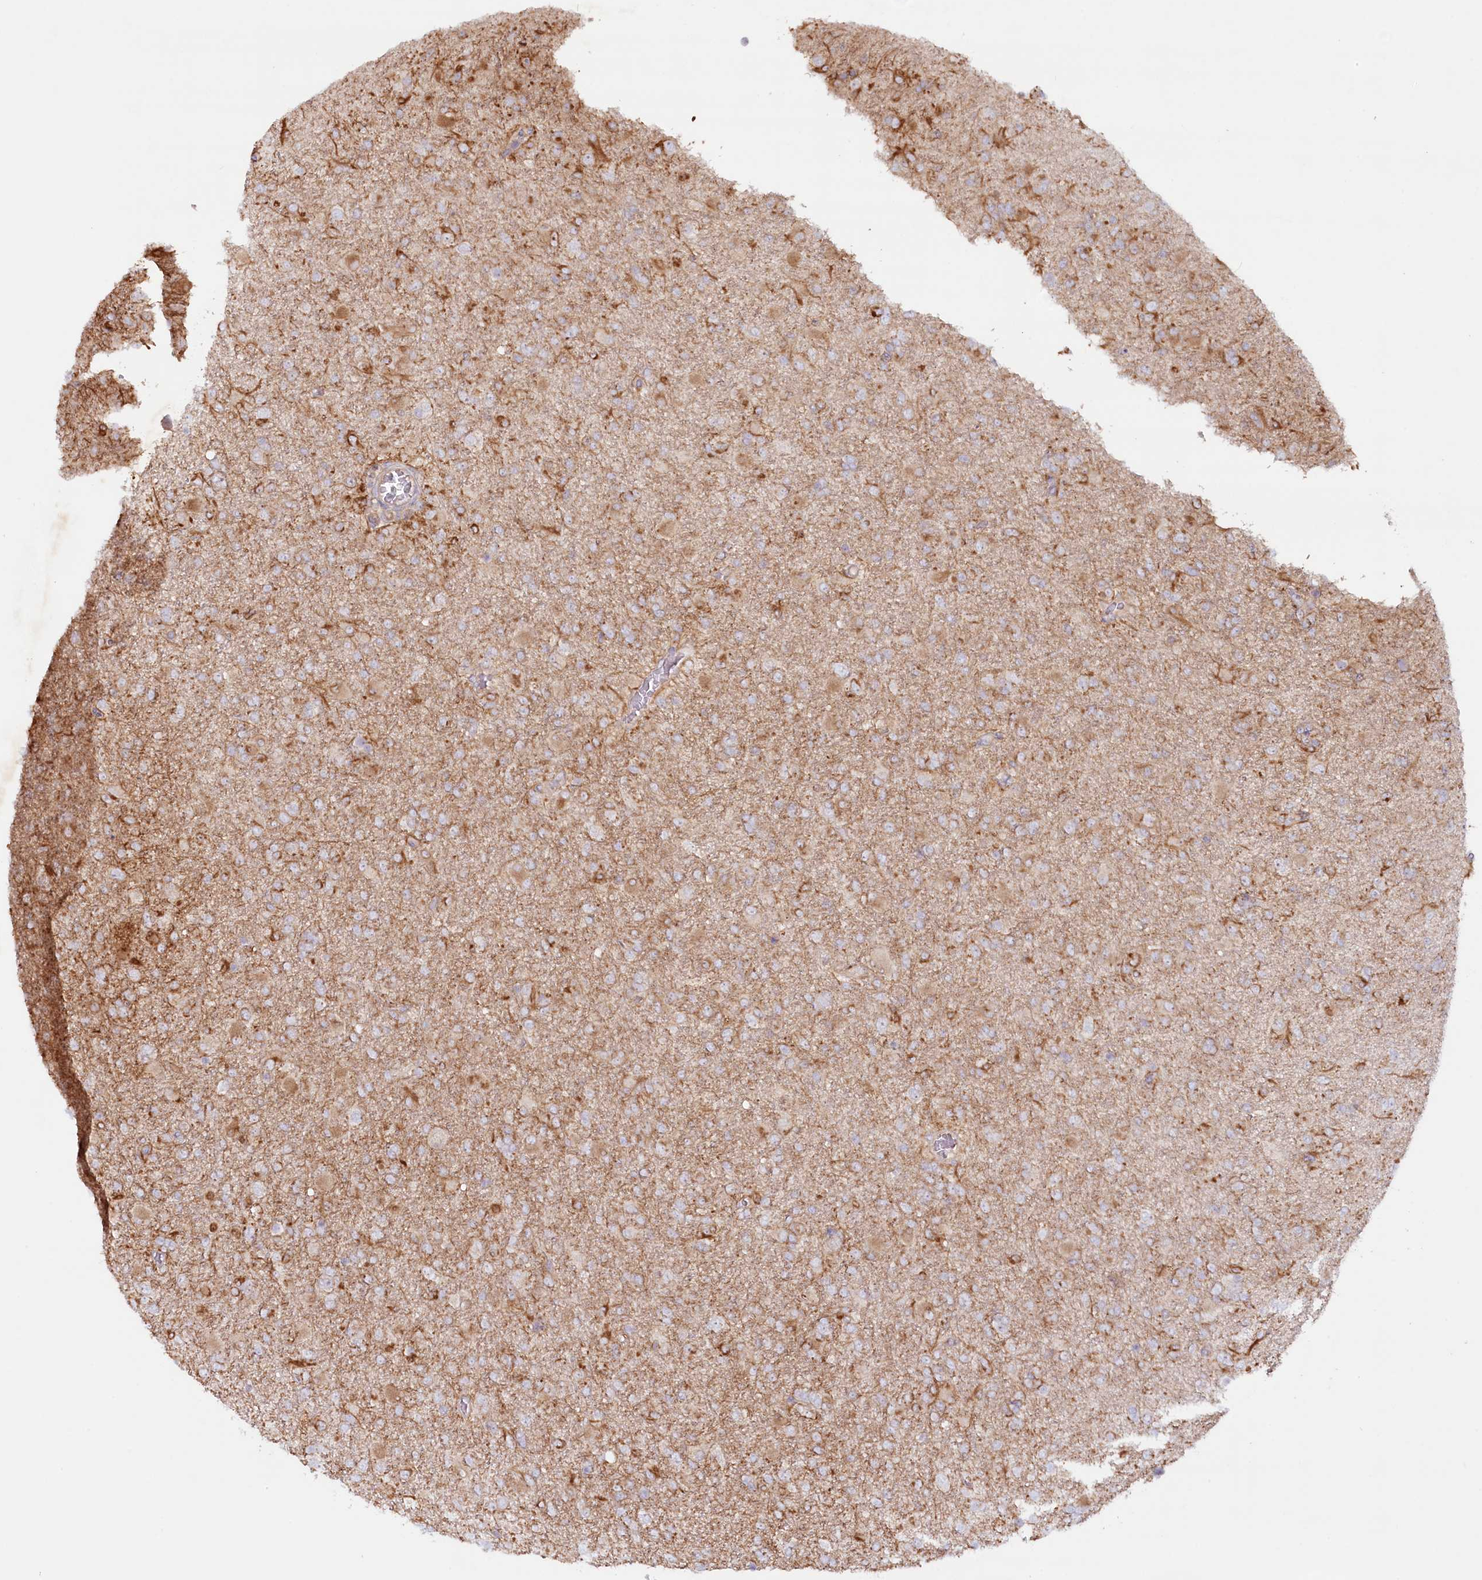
{"staining": {"intensity": "weak", "quantity": "<25%", "location": "cytoplasmic/membranous"}, "tissue": "glioma", "cell_type": "Tumor cells", "image_type": "cancer", "snomed": [{"axis": "morphology", "description": "Glioma, malignant, Low grade"}, {"axis": "topography", "description": "Brain"}], "caption": "Photomicrograph shows no protein positivity in tumor cells of glioma tissue.", "gene": "TNIP1", "patient": {"sex": "male", "age": 65}}